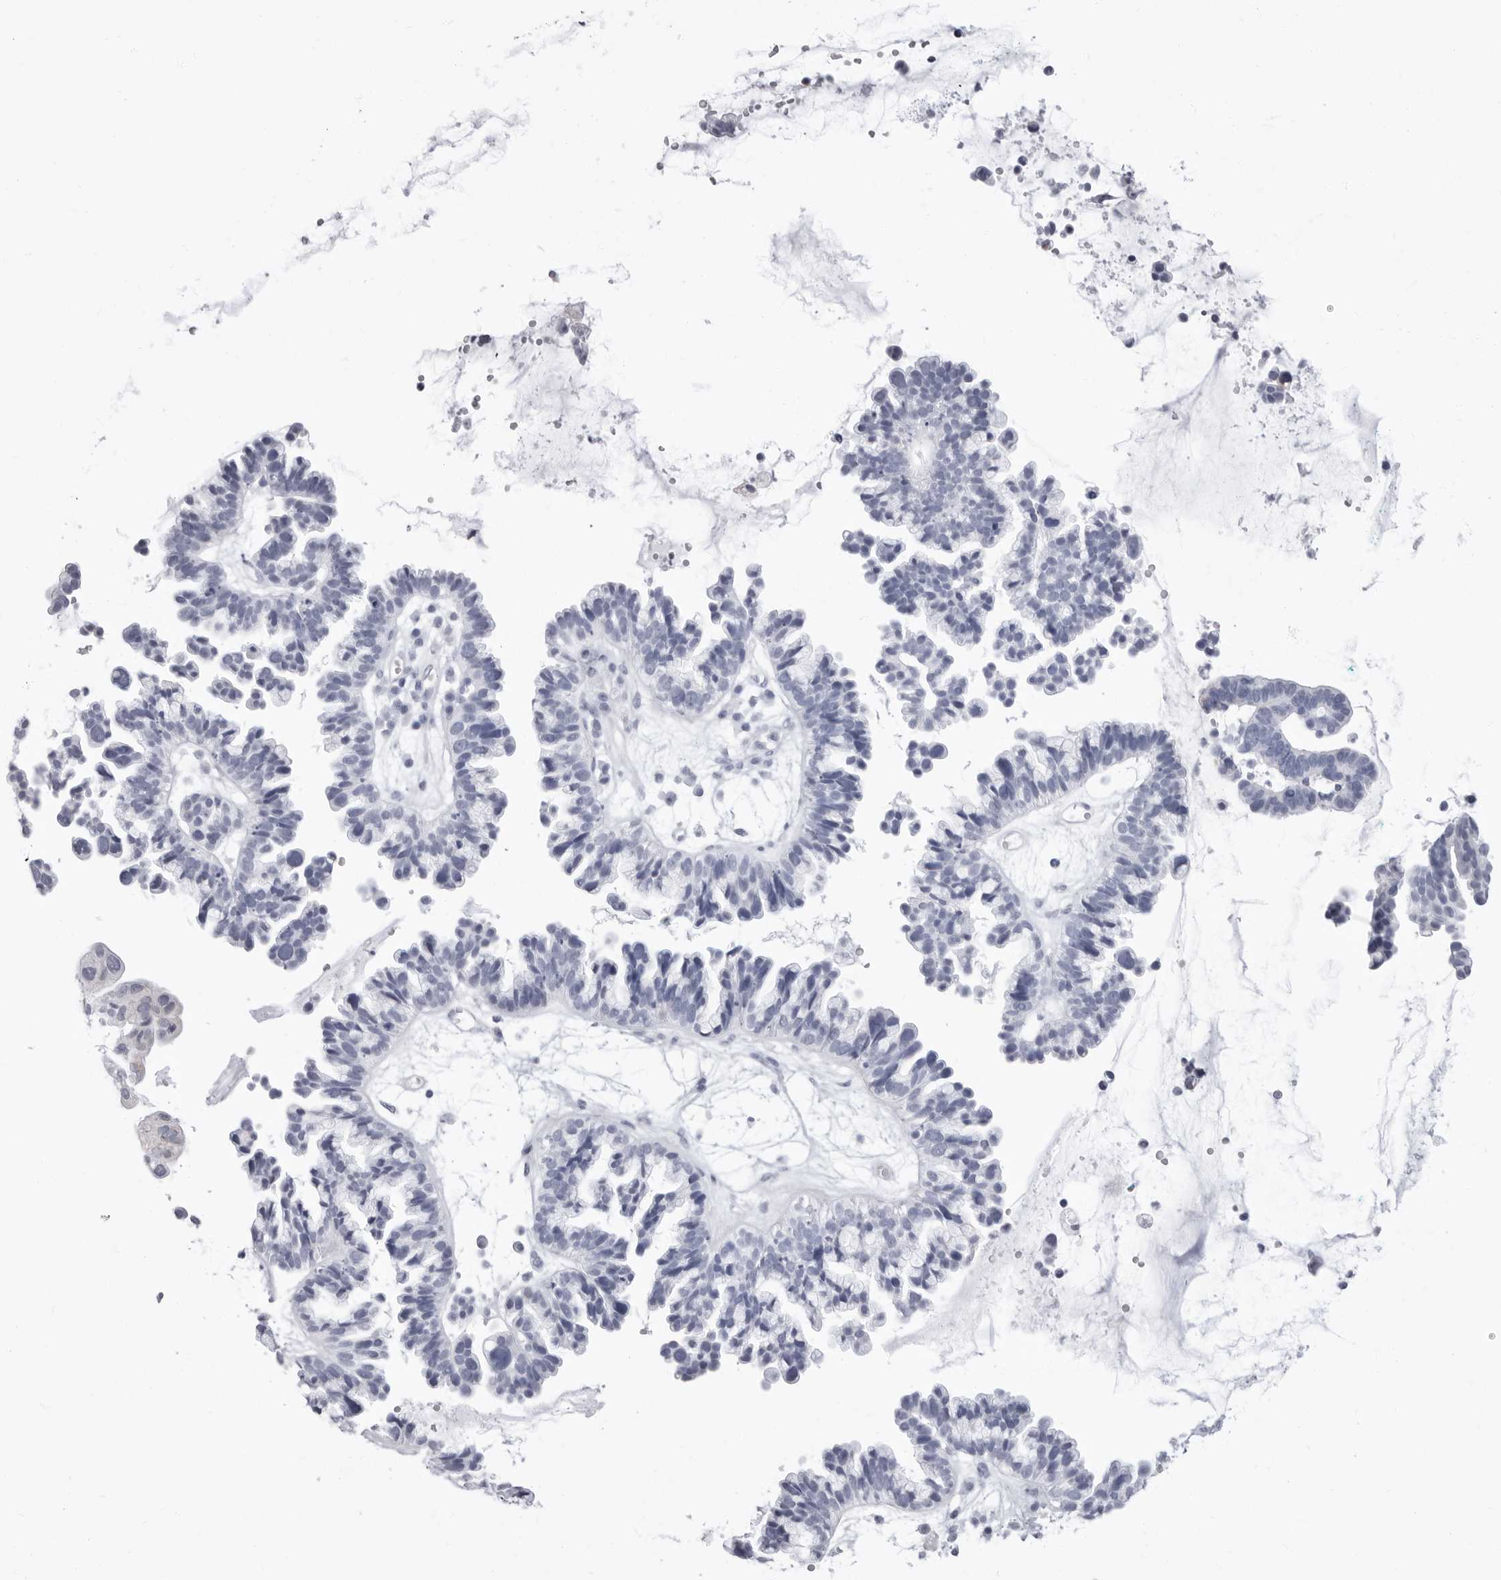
{"staining": {"intensity": "negative", "quantity": "none", "location": "none"}, "tissue": "ovarian cancer", "cell_type": "Tumor cells", "image_type": "cancer", "snomed": [{"axis": "morphology", "description": "Cystadenocarcinoma, serous, NOS"}, {"axis": "topography", "description": "Ovary"}], "caption": "Immunohistochemistry image of neoplastic tissue: human serous cystadenocarcinoma (ovarian) stained with DAB exhibits no significant protein expression in tumor cells.", "gene": "ERICH3", "patient": {"sex": "female", "age": 56}}